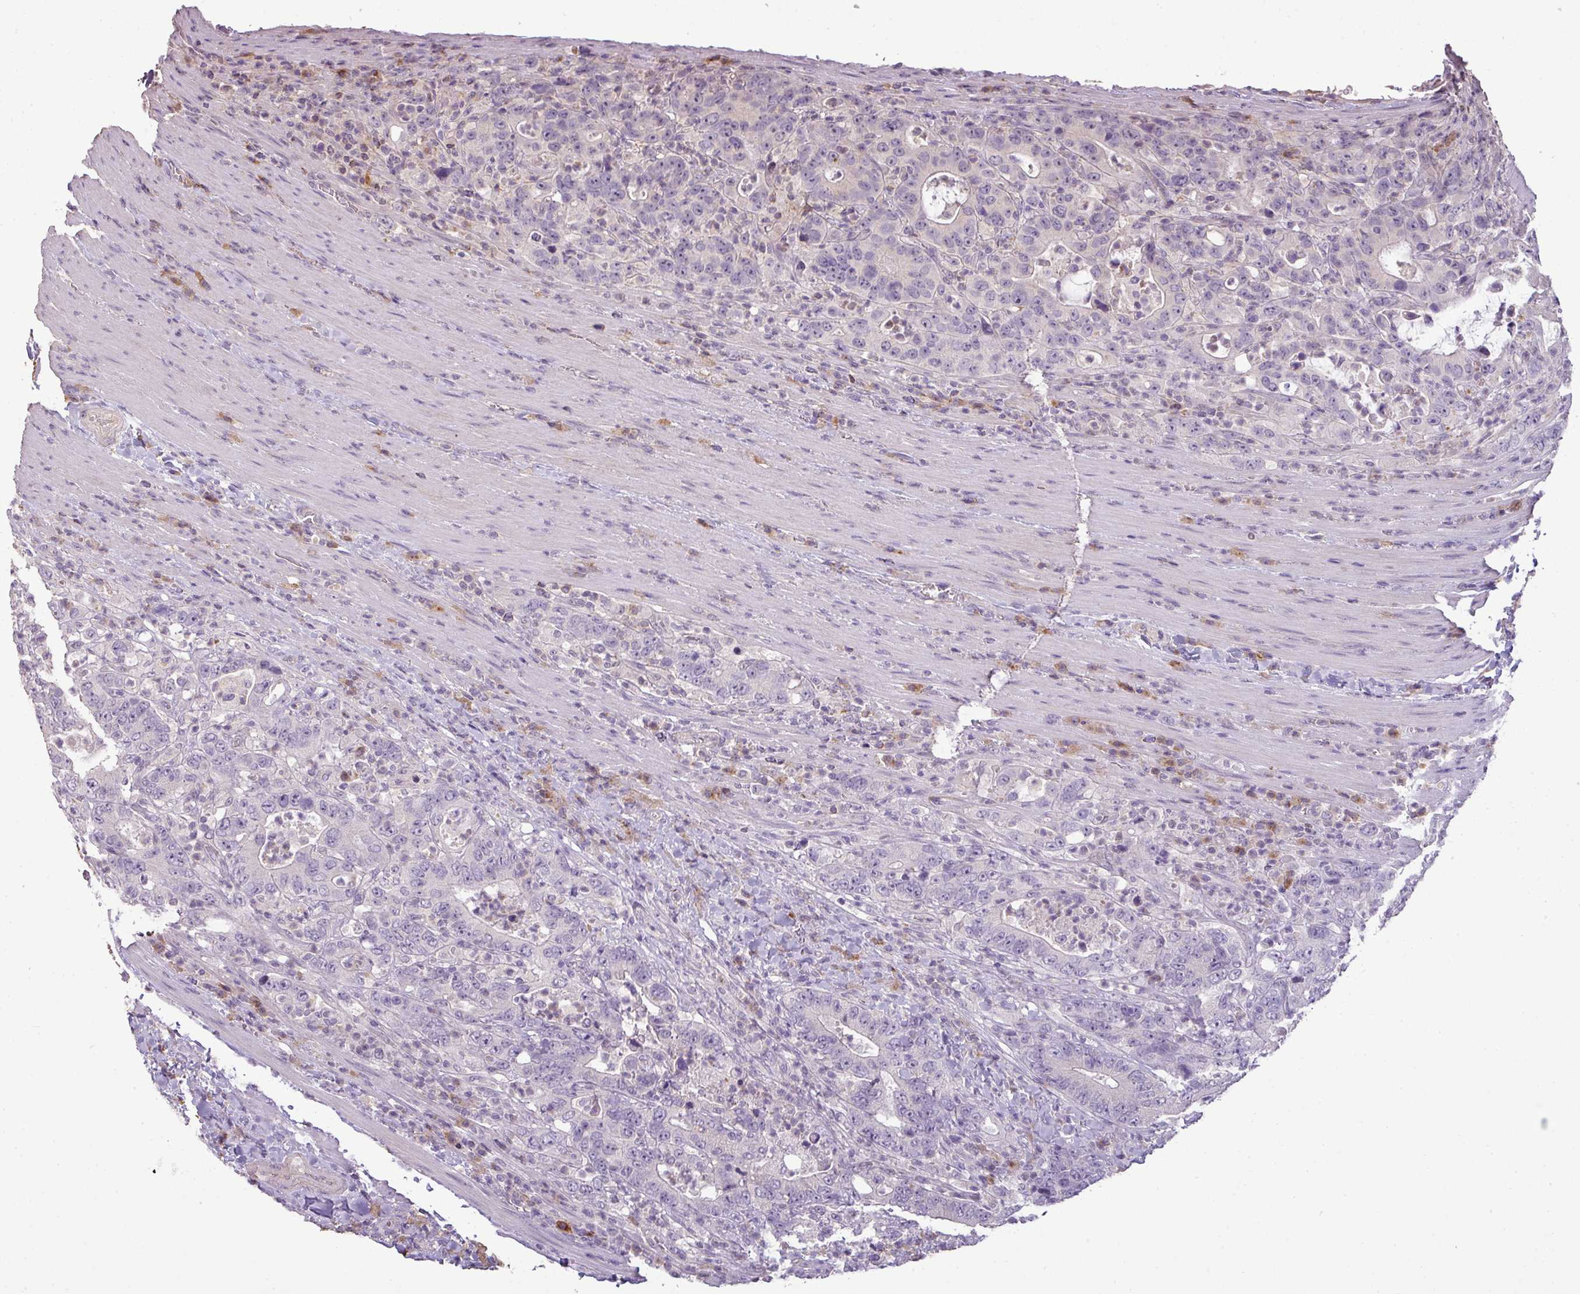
{"staining": {"intensity": "negative", "quantity": "none", "location": "none"}, "tissue": "colorectal cancer", "cell_type": "Tumor cells", "image_type": "cancer", "snomed": [{"axis": "morphology", "description": "Adenocarcinoma, NOS"}, {"axis": "topography", "description": "Colon"}], "caption": "Immunohistochemical staining of human colorectal cancer reveals no significant staining in tumor cells. (DAB (3,3'-diaminobenzidine) immunohistochemistry, high magnification).", "gene": "LY9", "patient": {"sex": "female", "age": 75}}